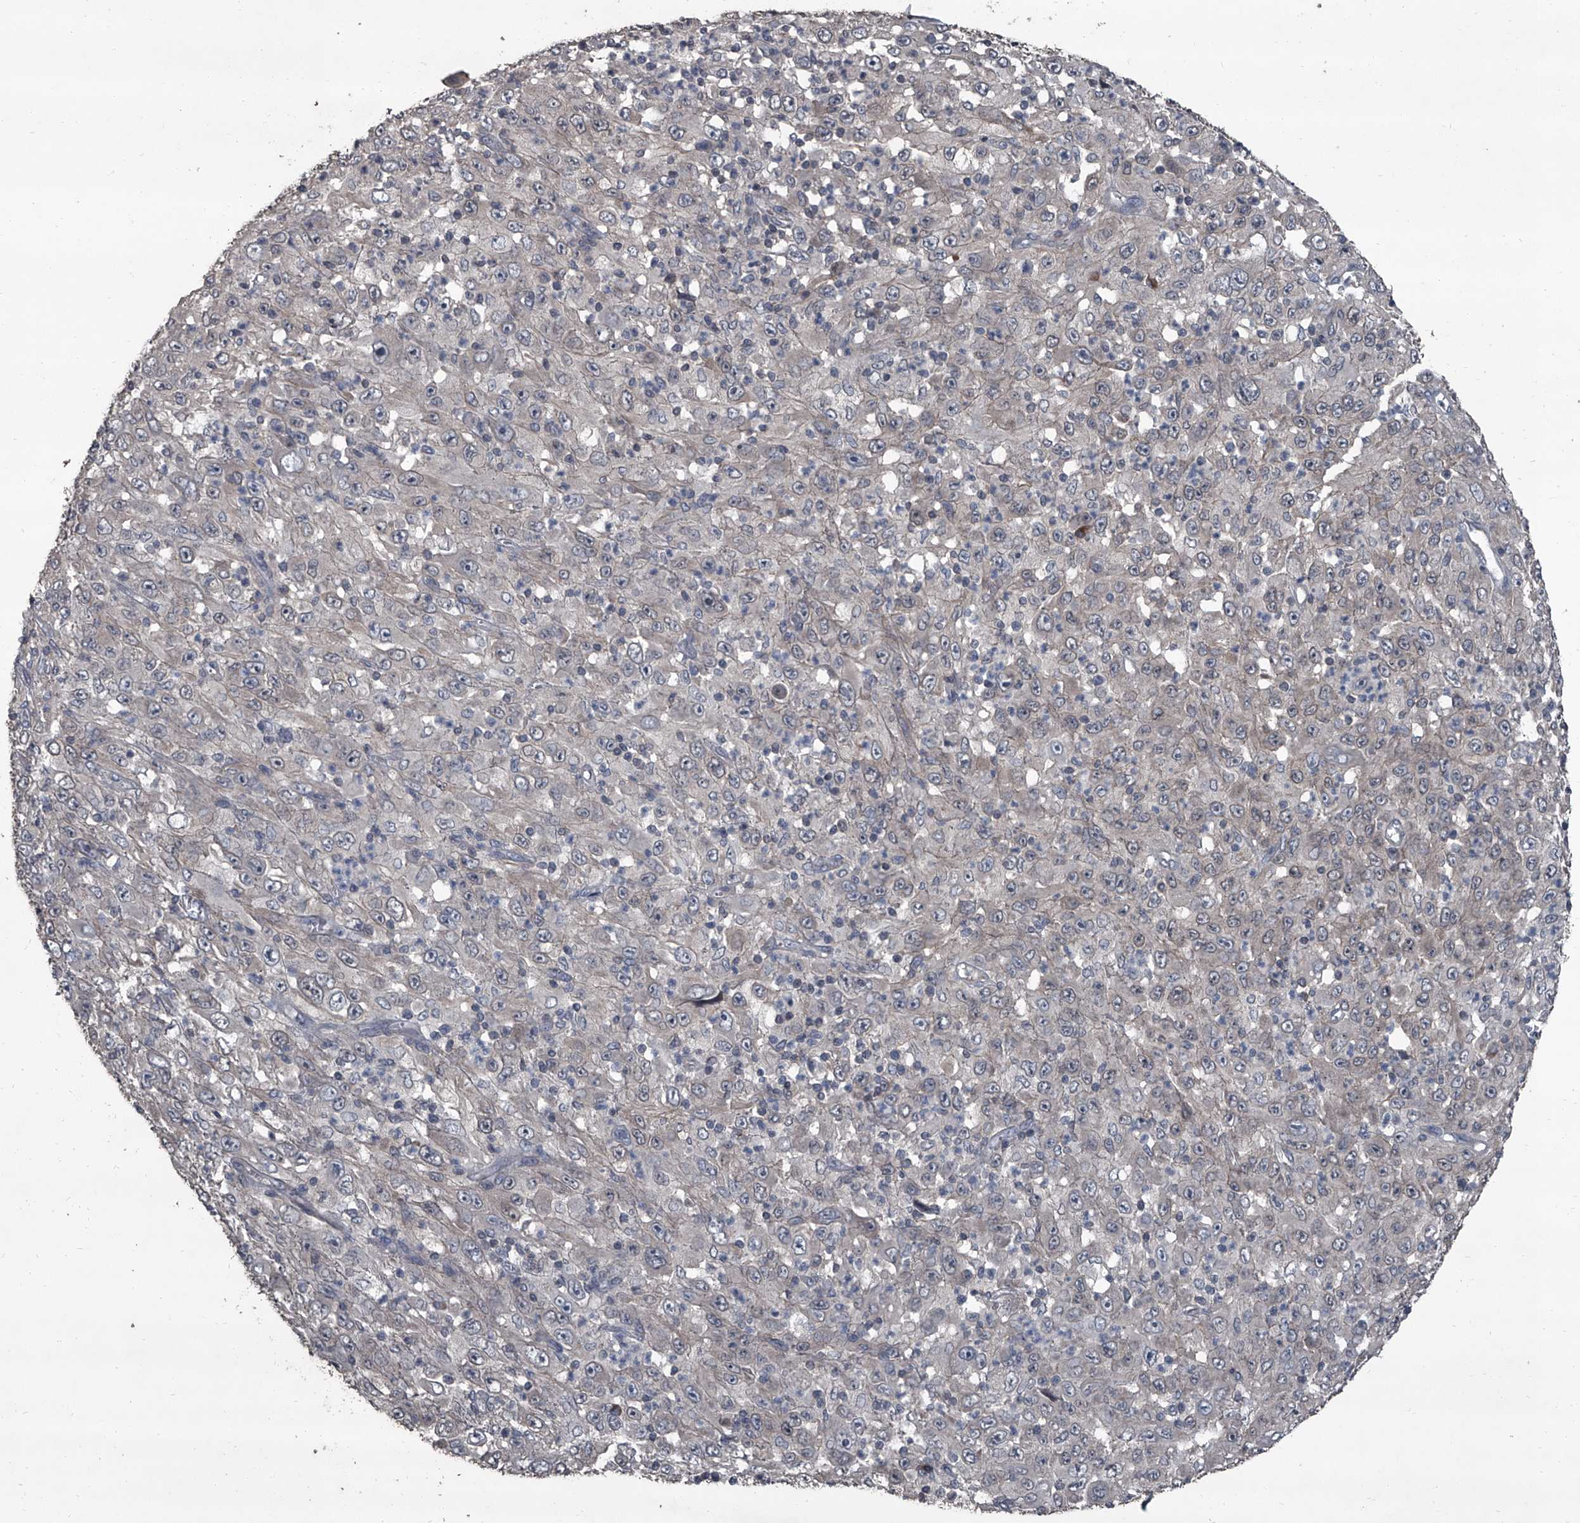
{"staining": {"intensity": "negative", "quantity": "none", "location": "none"}, "tissue": "melanoma", "cell_type": "Tumor cells", "image_type": "cancer", "snomed": [{"axis": "morphology", "description": "Malignant melanoma, Metastatic site"}, {"axis": "topography", "description": "Skin"}], "caption": "Malignant melanoma (metastatic site) was stained to show a protein in brown. There is no significant staining in tumor cells. (Brightfield microscopy of DAB IHC at high magnification).", "gene": "OARD1", "patient": {"sex": "female", "age": 56}}